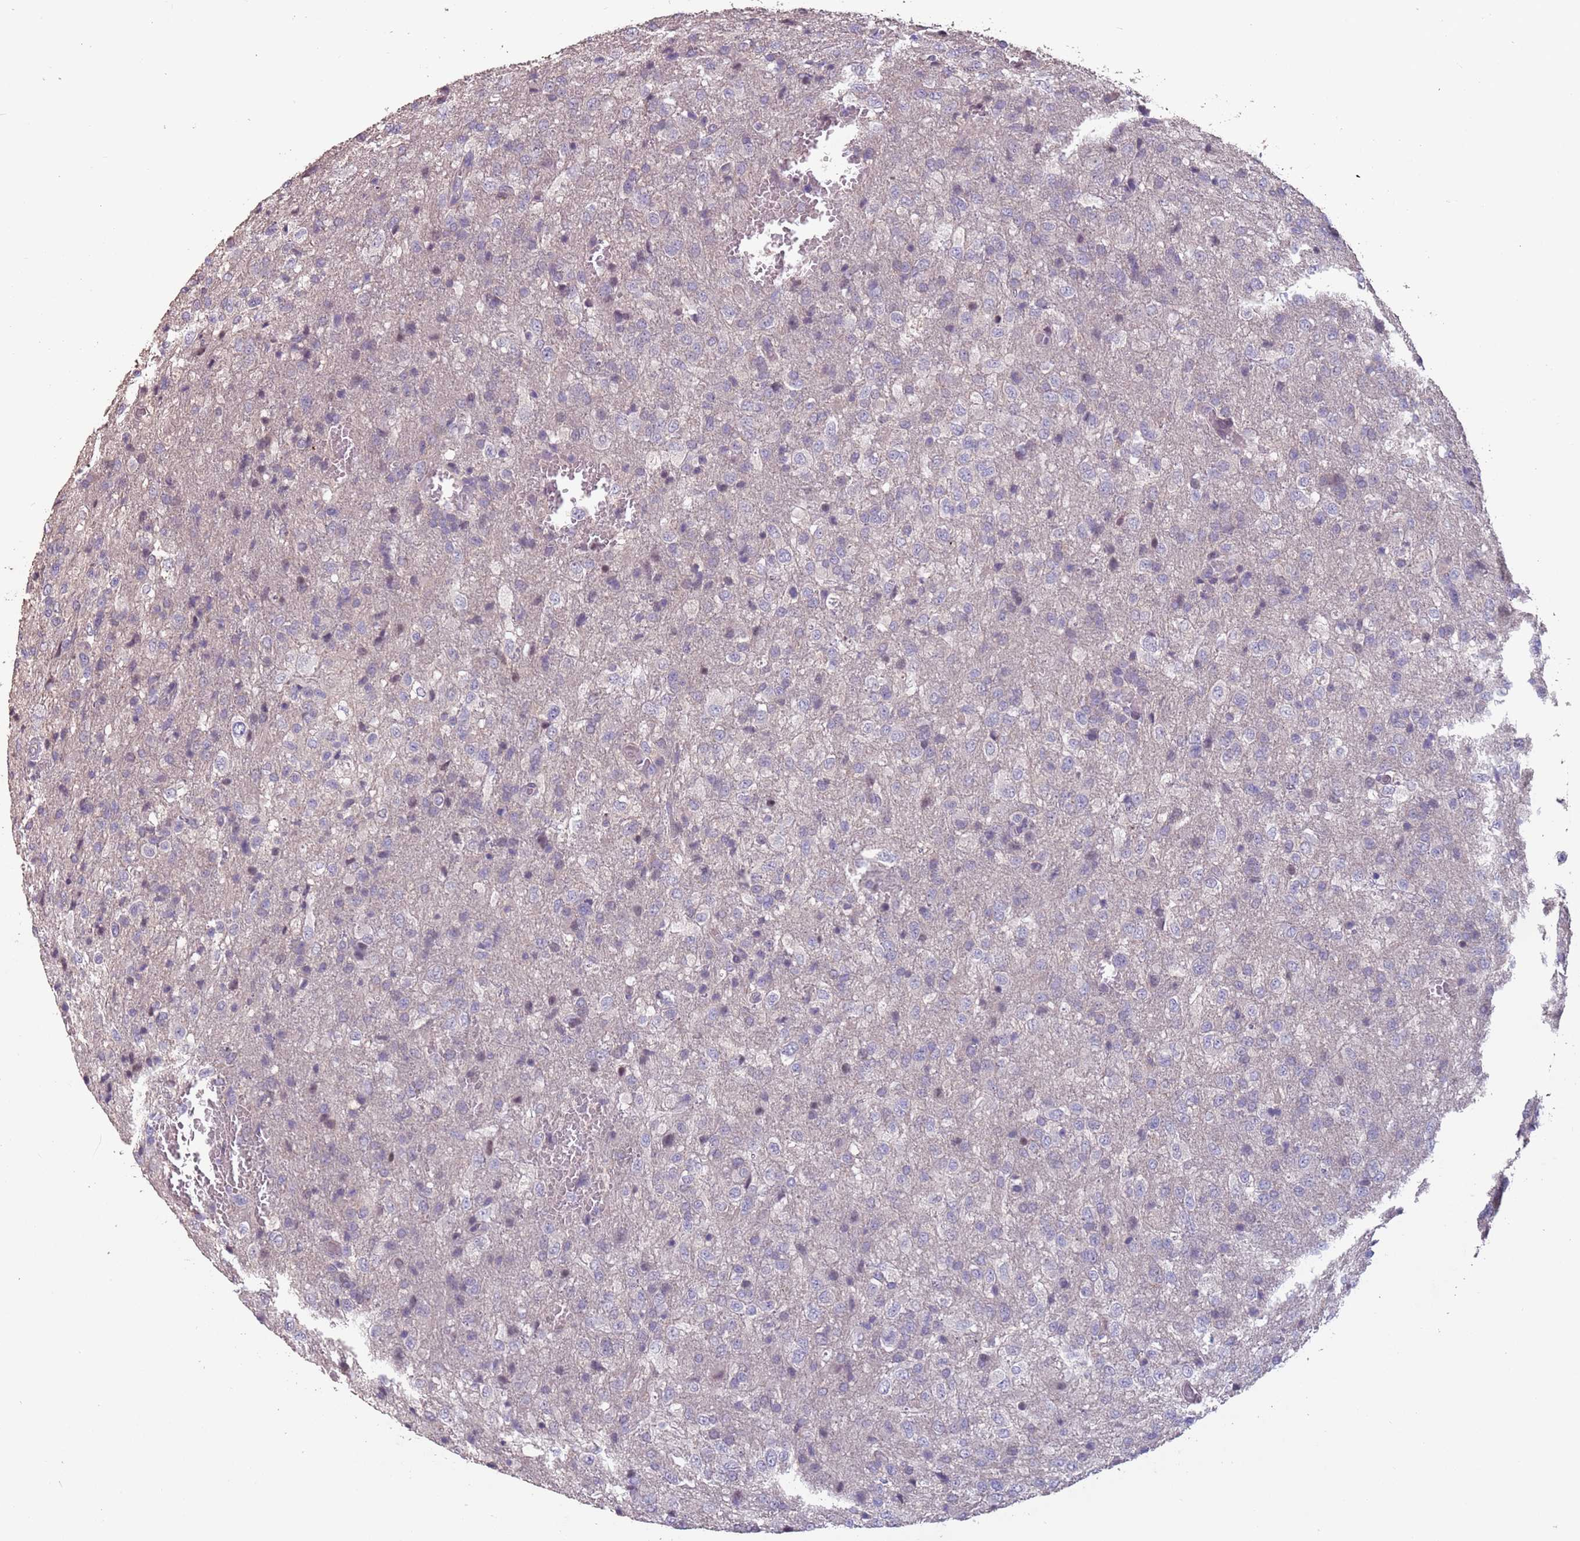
{"staining": {"intensity": "negative", "quantity": "none", "location": "none"}, "tissue": "glioma", "cell_type": "Tumor cells", "image_type": "cancer", "snomed": [{"axis": "morphology", "description": "Glioma, malignant, High grade"}, {"axis": "topography", "description": "Brain"}], "caption": "Immunohistochemistry (IHC) histopathology image of neoplastic tissue: human glioma stained with DAB (3,3'-diaminobenzidine) shows no significant protein positivity in tumor cells.", "gene": "MBD3L1", "patient": {"sex": "female", "age": 74}}